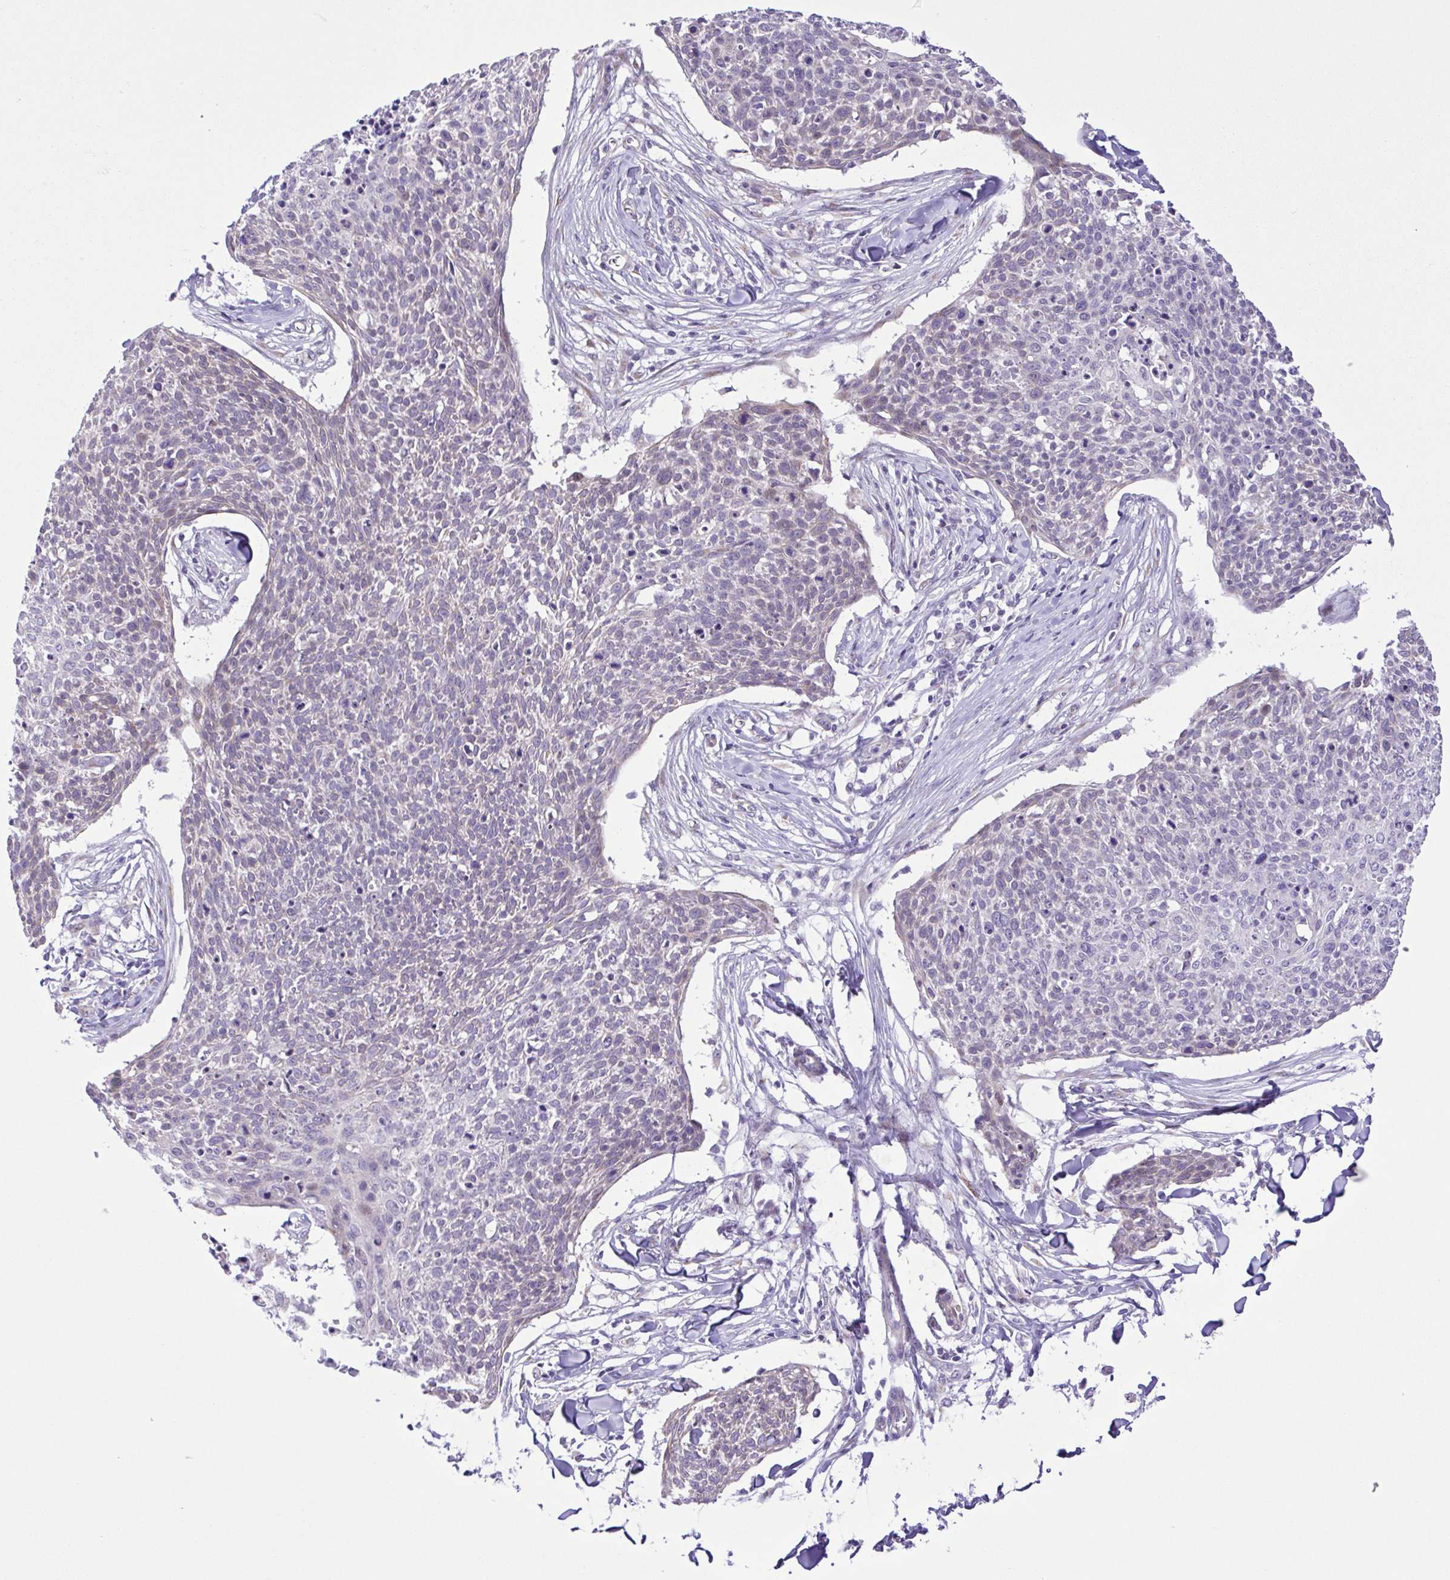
{"staining": {"intensity": "negative", "quantity": "none", "location": "none"}, "tissue": "skin cancer", "cell_type": "Tumor cells", "image_type": "cancer", "snomed": [{"axis": "morphology", "description": "Squamous cell carcinoma, NOS"}, {"axis": "topography", "description": "Skin"}, {"axis": "topography", "description": "Vulva"}], "caption": "Immunohistochemical staining of skin cancer (squamous cell carcinoma) exhibits no significant staining in tumor cells.", "gene": "TGM3", "patient": {"sex": "female", "age": 75}}